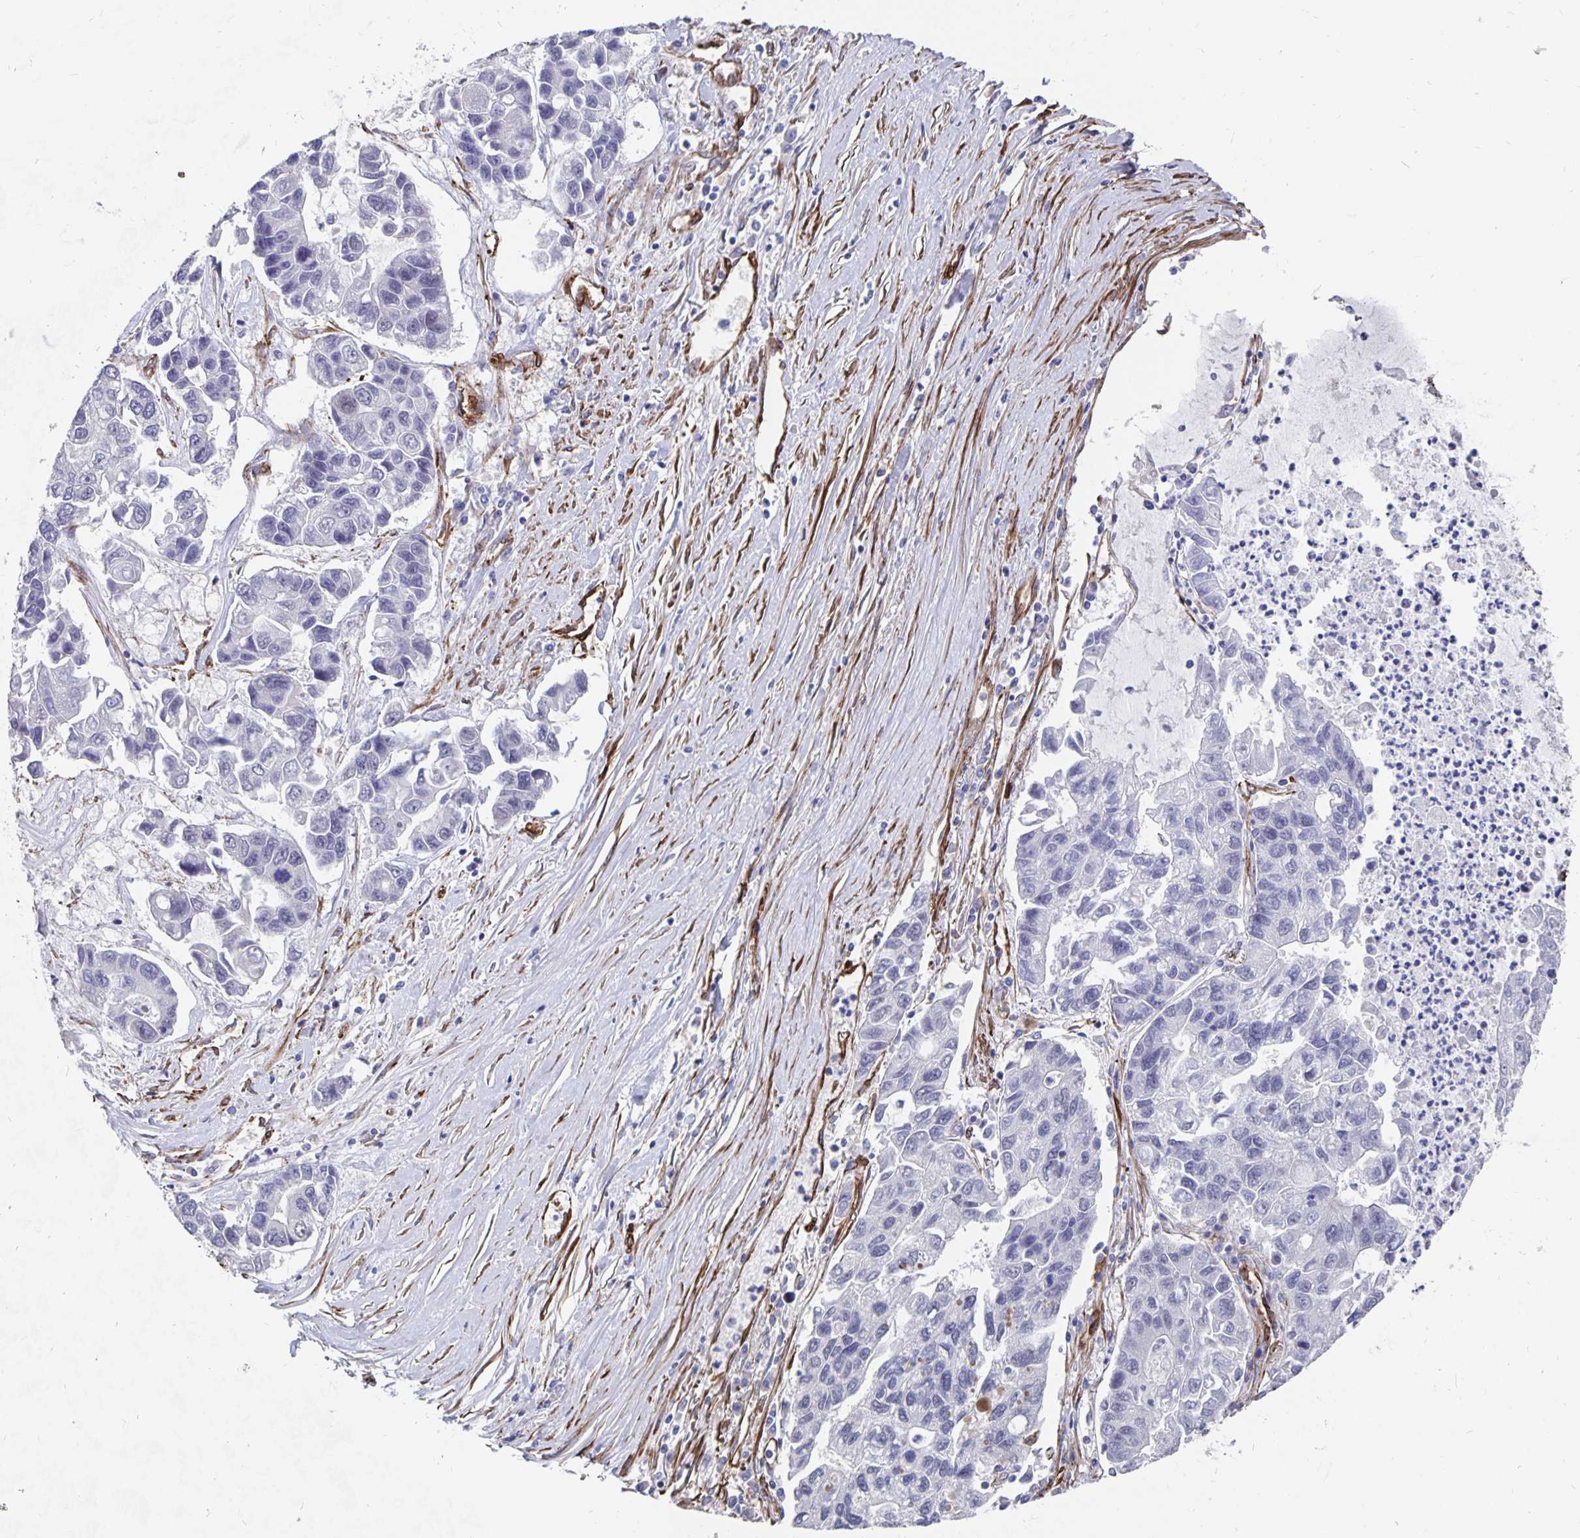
{"staining": {"intensity": "negative", "quantity": "none", "location": "none"}, "tissue": "lung cancer", "cell_type": "Tumor cells", "image_type": "cancer", "snomed": [{"axis": "morphology", "description": "Adenocarcinoma, NOS"}, {"axis": "topography", "description": "Bronchus"}, {"axis": "topography", "description": "Lung"}], "caption": "A histopathology image of human lung cancer (adenocarcinoma) is negative for staining in tumor cells. The staining is performed using DAB (3,3'-diaminobenzidine) brown chromogen with nuclei counter-stained in using hematoxylin.", "gene": "DCHS2", "patient": {"sex": "female", "age": 51}}